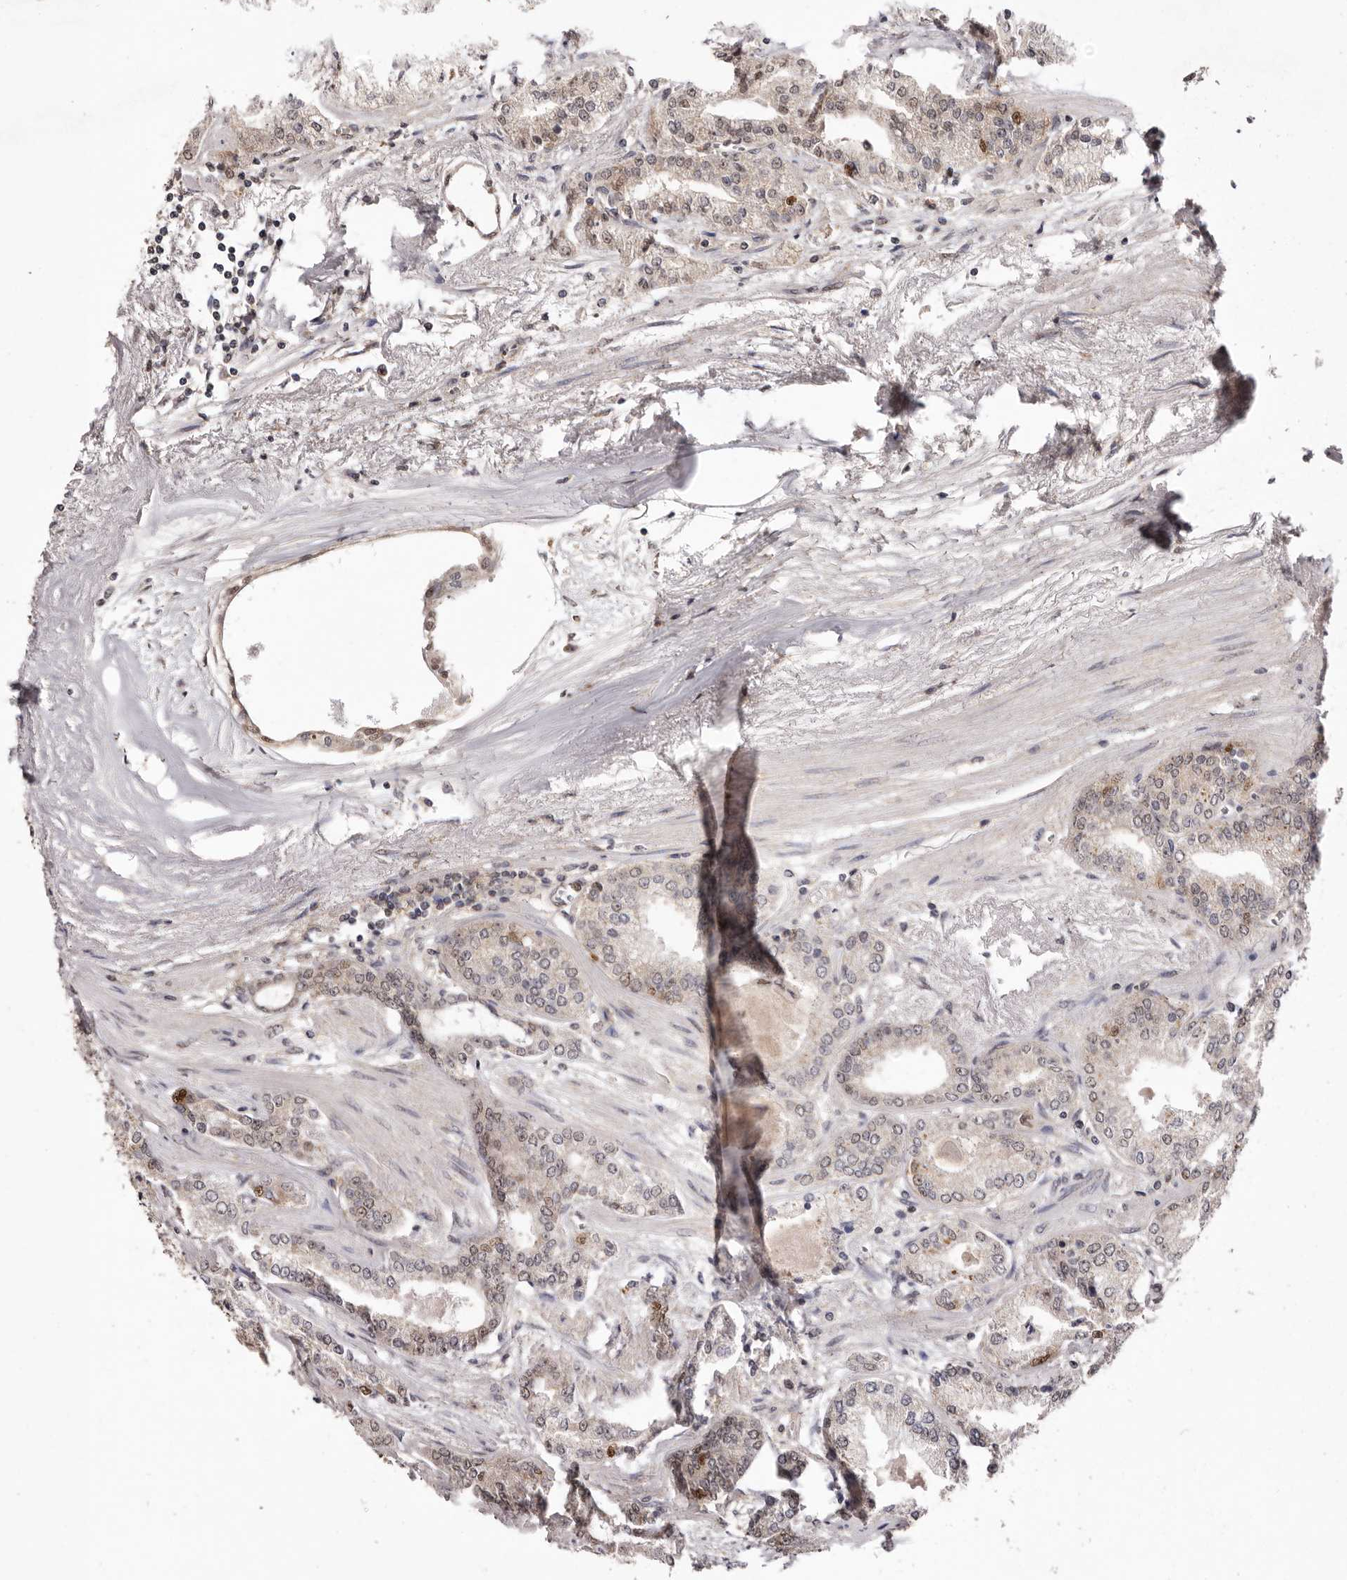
{"staining": {"intensity": "weak", "quantity": "25%-75%", "location": "nuclear"}, "tissue": "prostate cancer", "cell_type": "Tumor cells", "image_type": "cancer", "snomed": [{"axis": "morphology", "description": "Adenocarcinoma, High grade"}, {"axis": "topography", "description": "Prostate"}], "caption": "The image reveals a brown stain indicating the presence of a protein in the nuclear of tumor cells in prostate cancer.", "gene": "NOTCH1", "patient": {"sex": "male", "age": 71}}